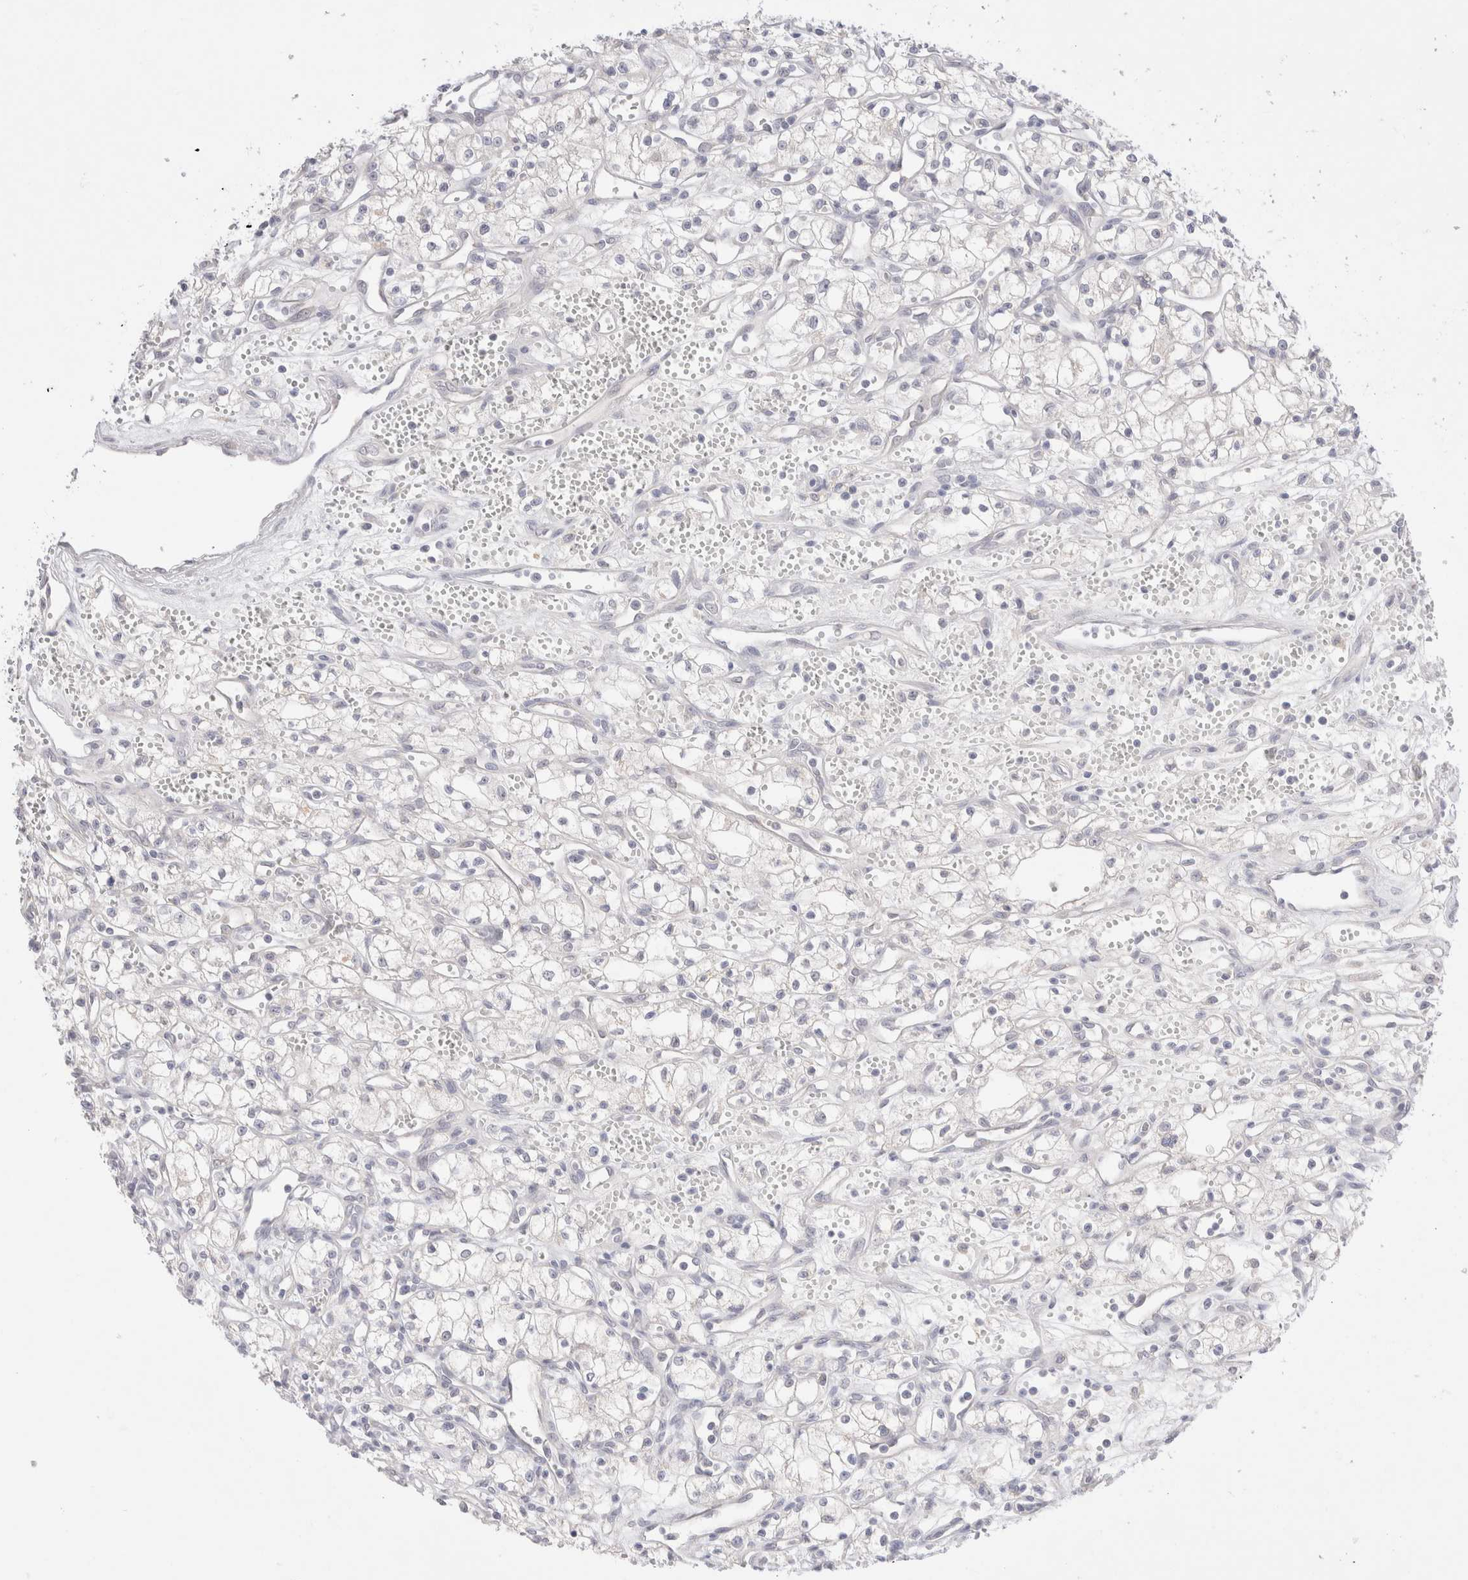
{"staining": {"intensity": "negative", "quantity": "none", "location": "none"}, "tissue": "renal cancer", "cell_type": "Tumor cells", "image_type": "cancer", "snomed": [{"axis": "morphology", "description": "Adenocarcinoma, NOS"}, {"axis": "topography", "description": "Kidney"}], "caption": "This is a histopathology image of immunohistochemistry staining of renal cancer (adenocarcinoma), which shows no staining in tumor cells.", "gene": "SPATA20", "patient": {"sex": "male", "age": 59}}